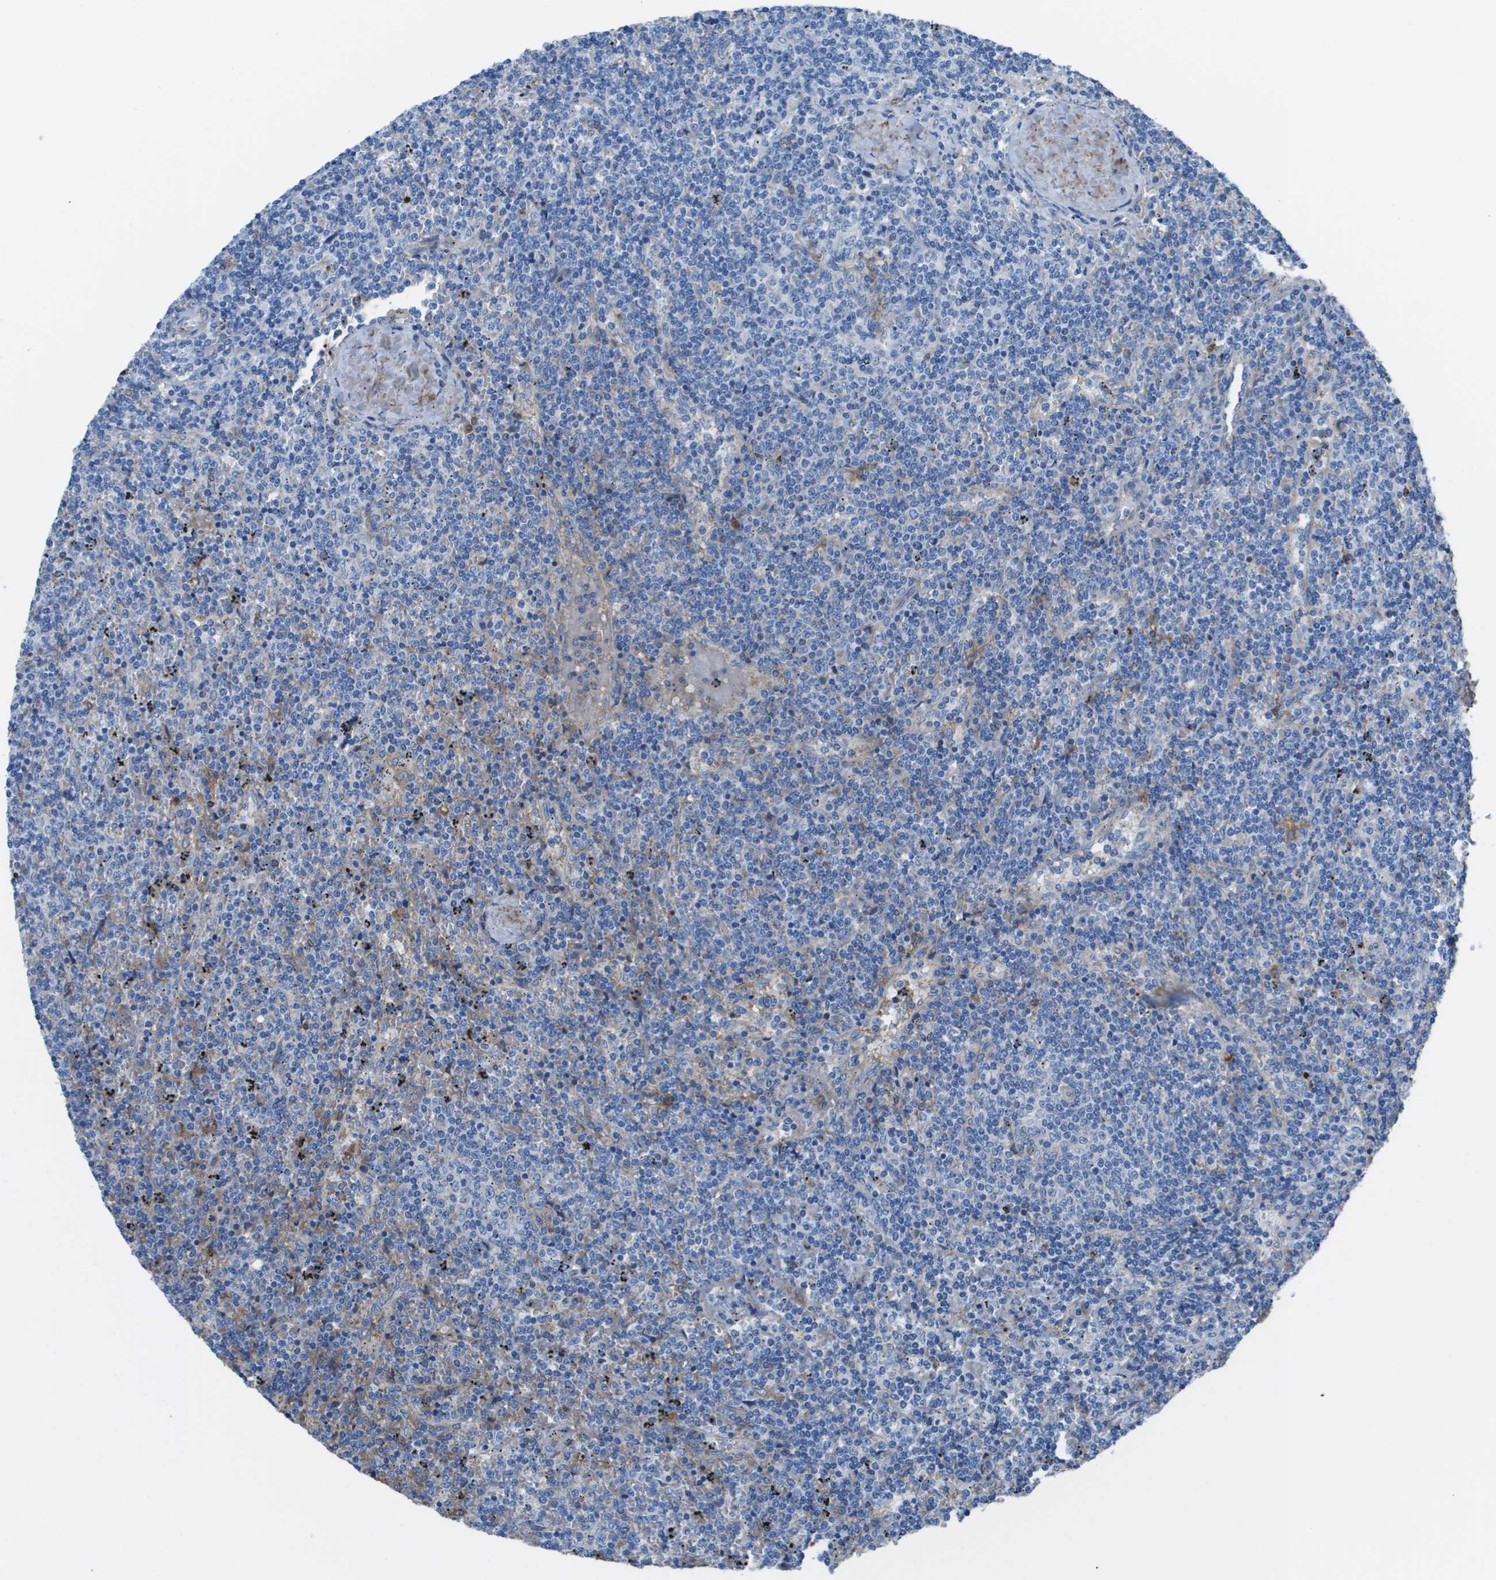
{"staining": {"intensity": "negative", "quantity": "none", "location": "none"}, "tissue": "lymphoma", "cell_type": "Tumor cells", "image_type": "cancer", "snomed": [{"axis": "morphology", "description": "Malignant lymphoma, non-Hodgkin's type, Low grade"}, {"axis": "topography", "description": "Spleen"}], "caption": "Immunohistochemical staining of human lymphoma demonstrates no significant positivity in tumor cells.", "gene": "VTN", "patient": {"sex": "female", "age": 50}}